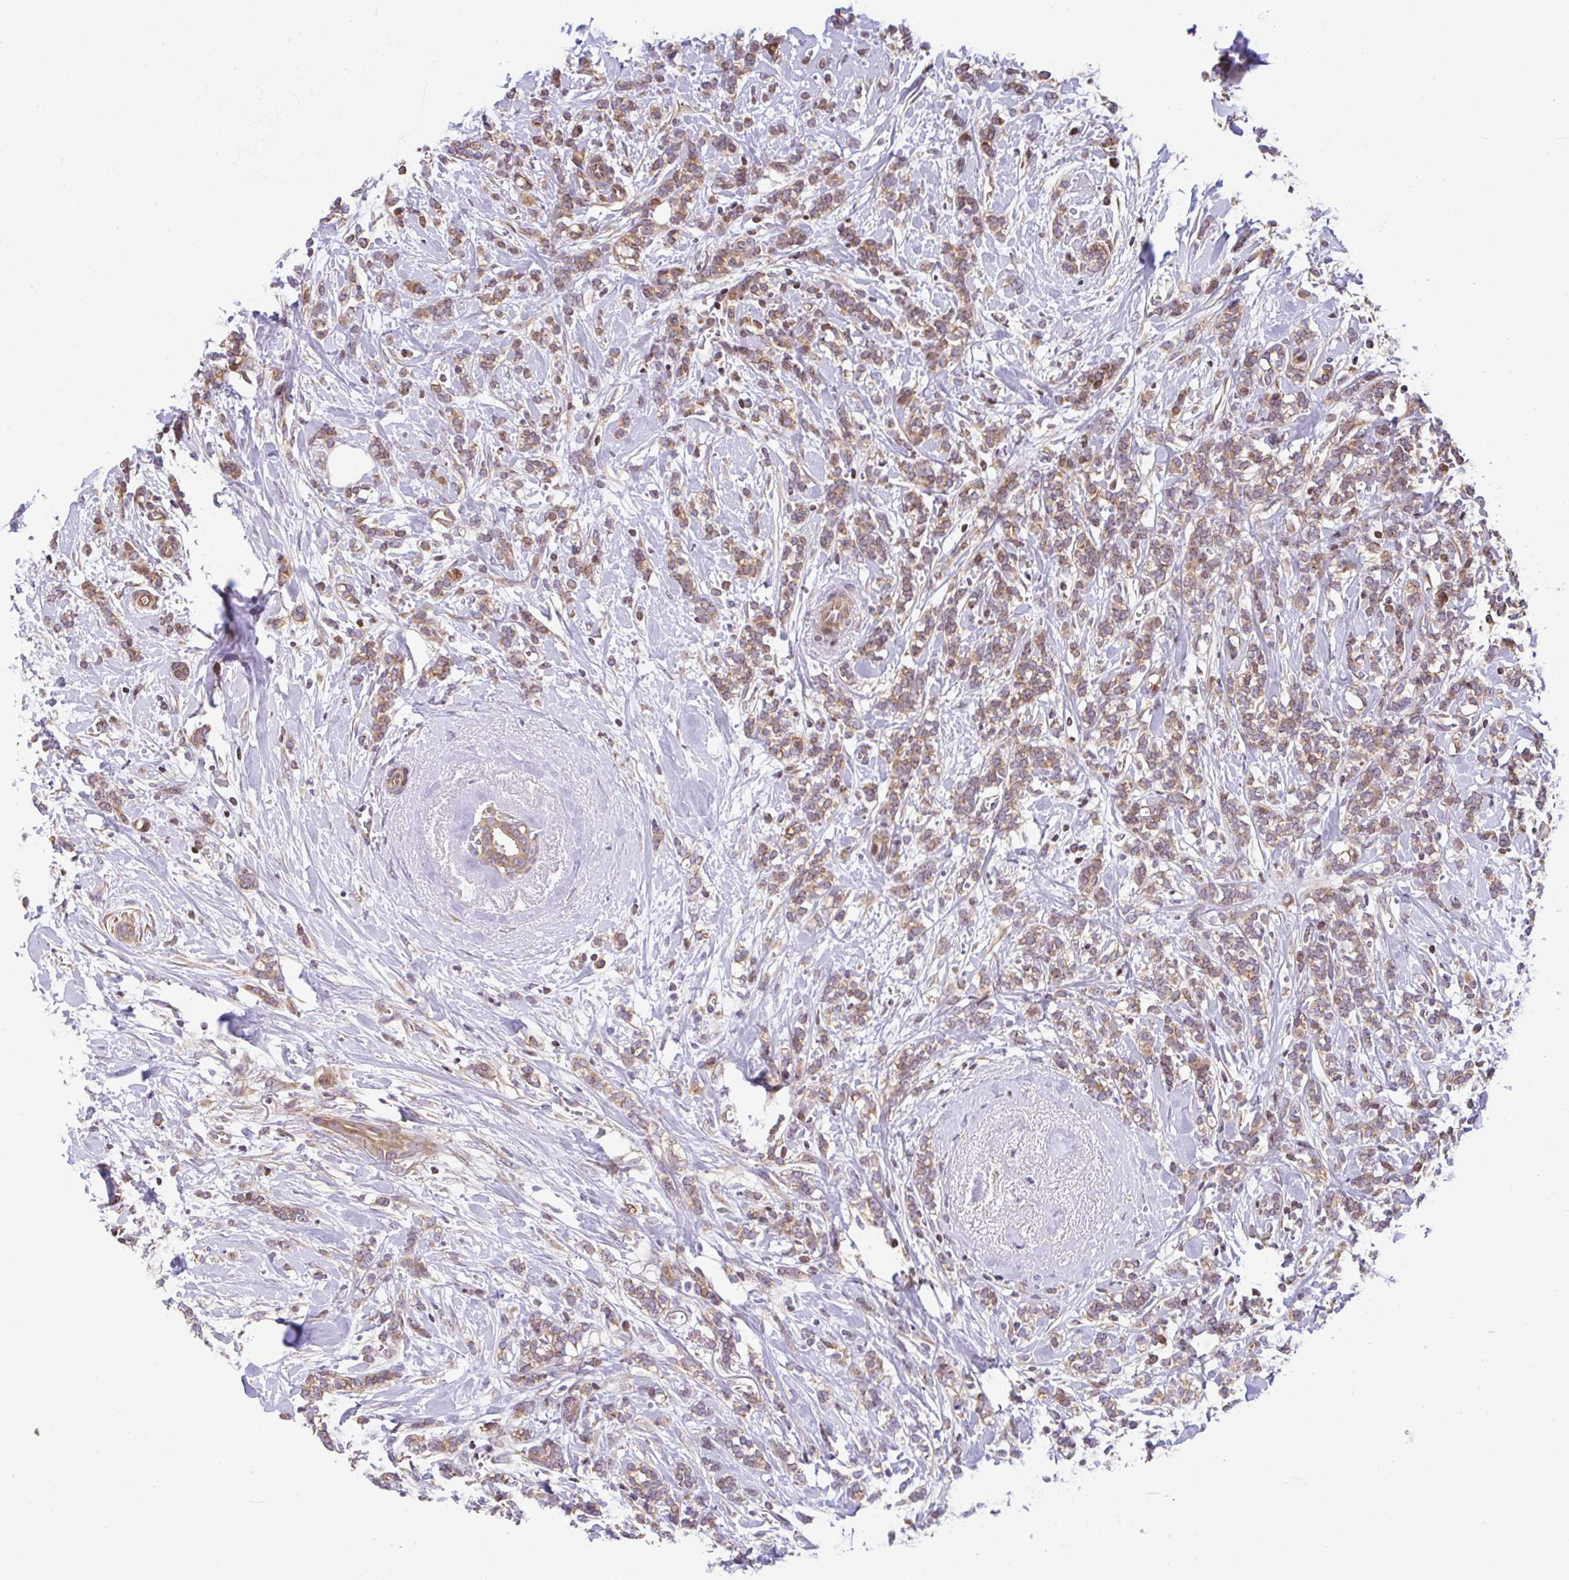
{"staining": {"intensity": "moderate", "quantity": ">75%", "location": "cytoplasmic/membranous"}, "tissue": "breast cancer", "cell_type": "Tumor cells", "image_type": "cancer", "snomed": [{"axis": "morphology", "description": "Lobular carcinoma"}, {"axis": "topography", "description": "Breast"}], "caption": "A photomicrograph showing moderate cytoplasmic/membranous expression in about >75% of tumor cells in breast cancer (lobular carcinoma), as visualized by brown immunohistochemical staining.", "gene": "FIGNL1", "patient": {"sex": "female", "age": 59}}